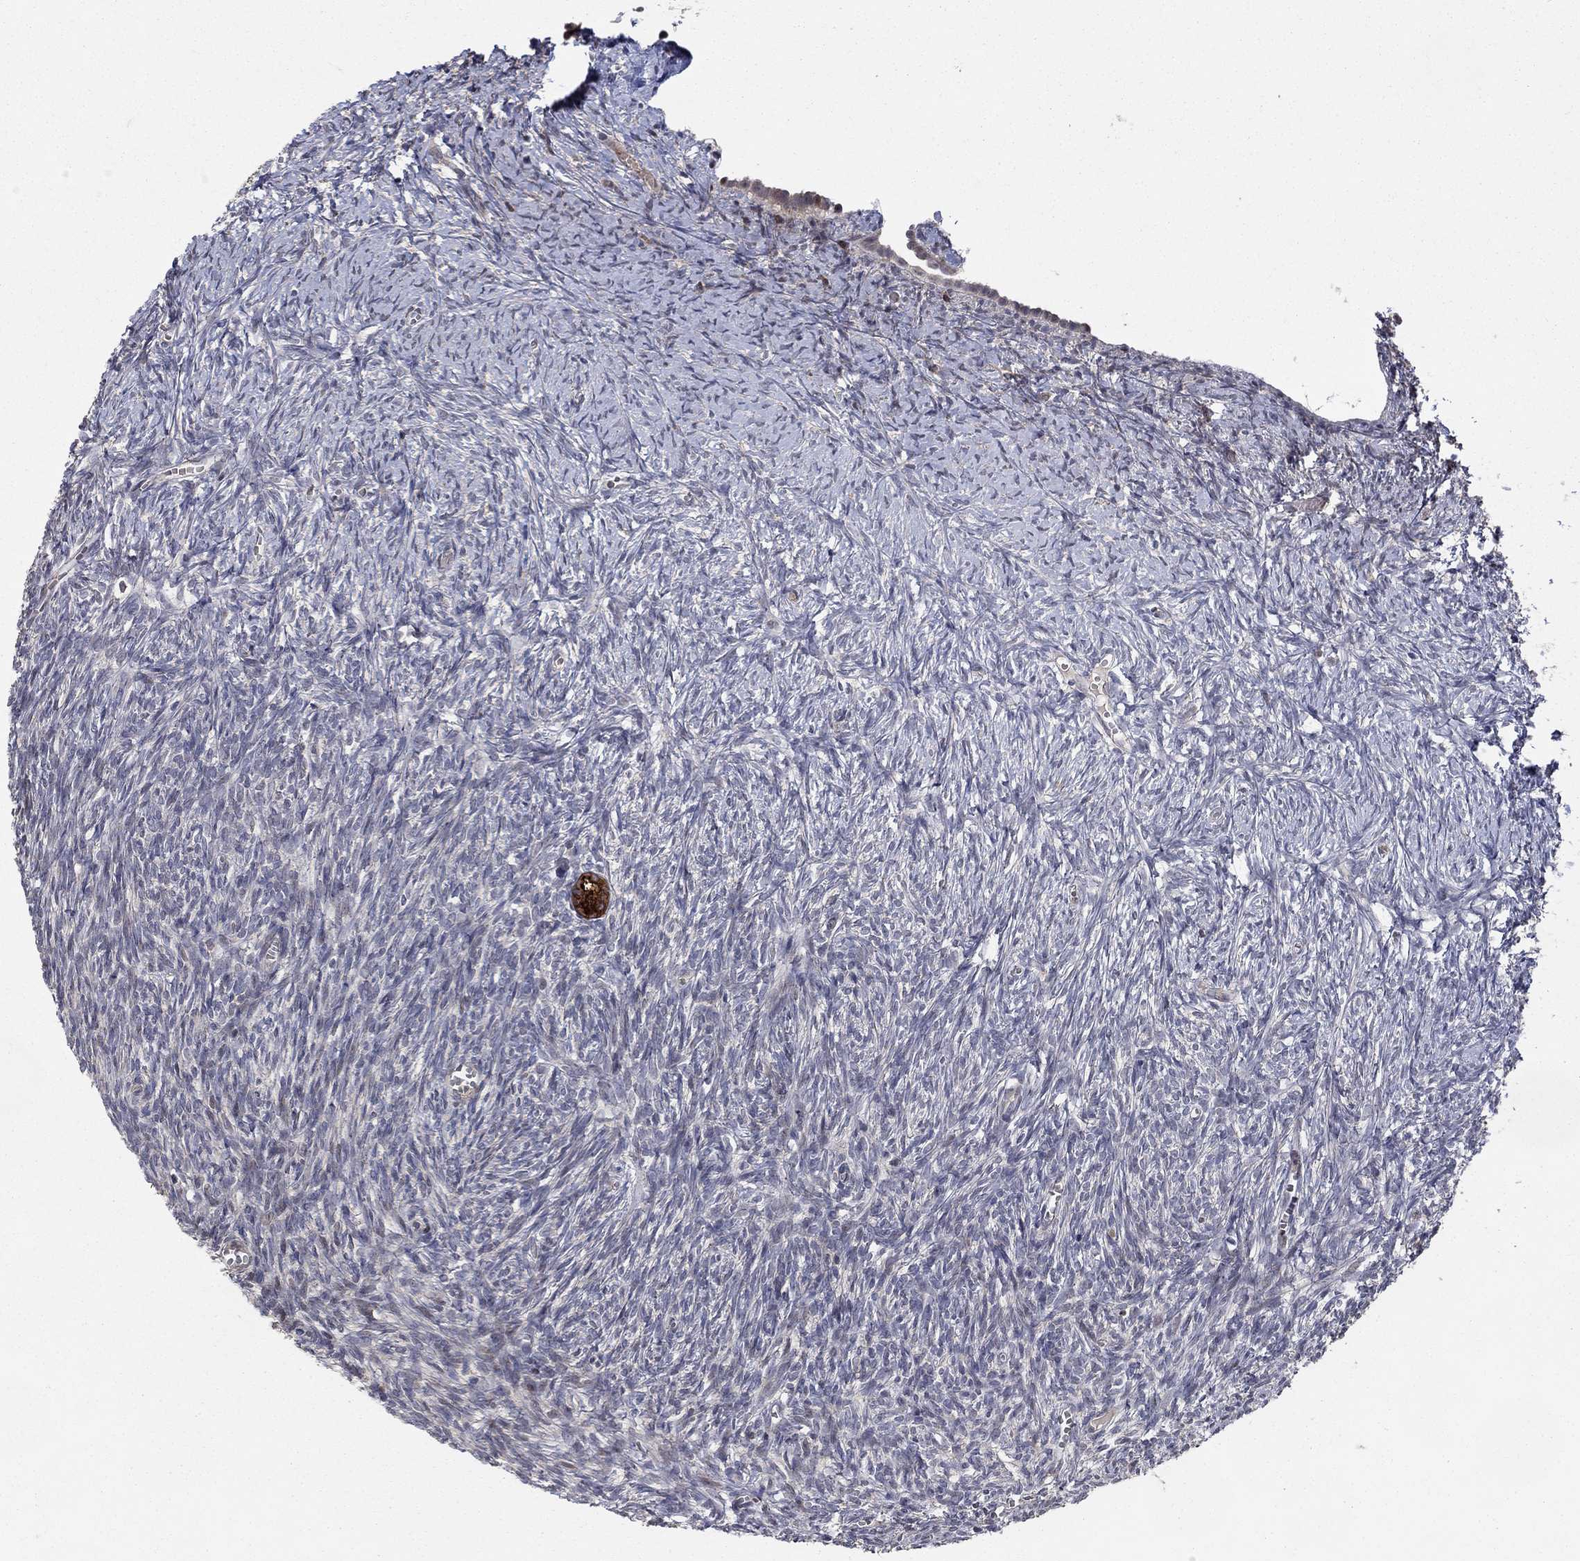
{"staining": {"intensity": "strong", "quantity": "25%-75%", "location": "cytoplasmic/membranous"}, "tissue": "ovary", "cell_type": "Follicle cells", "image_type": "normal", "snomed": [{"axis": "morphology", "description": "Normal tissue, NOS"}, {"axis": "topography", "description": "Ovary"}], "caption": "About 25%-75% of follicle cells in benign ovary show strong cytoplasmic/membranous protein expression as visualized by brown immunohistochemical staining.", "gene": "LPCAT4", "patient": {"sex": "female", "age": 43}}